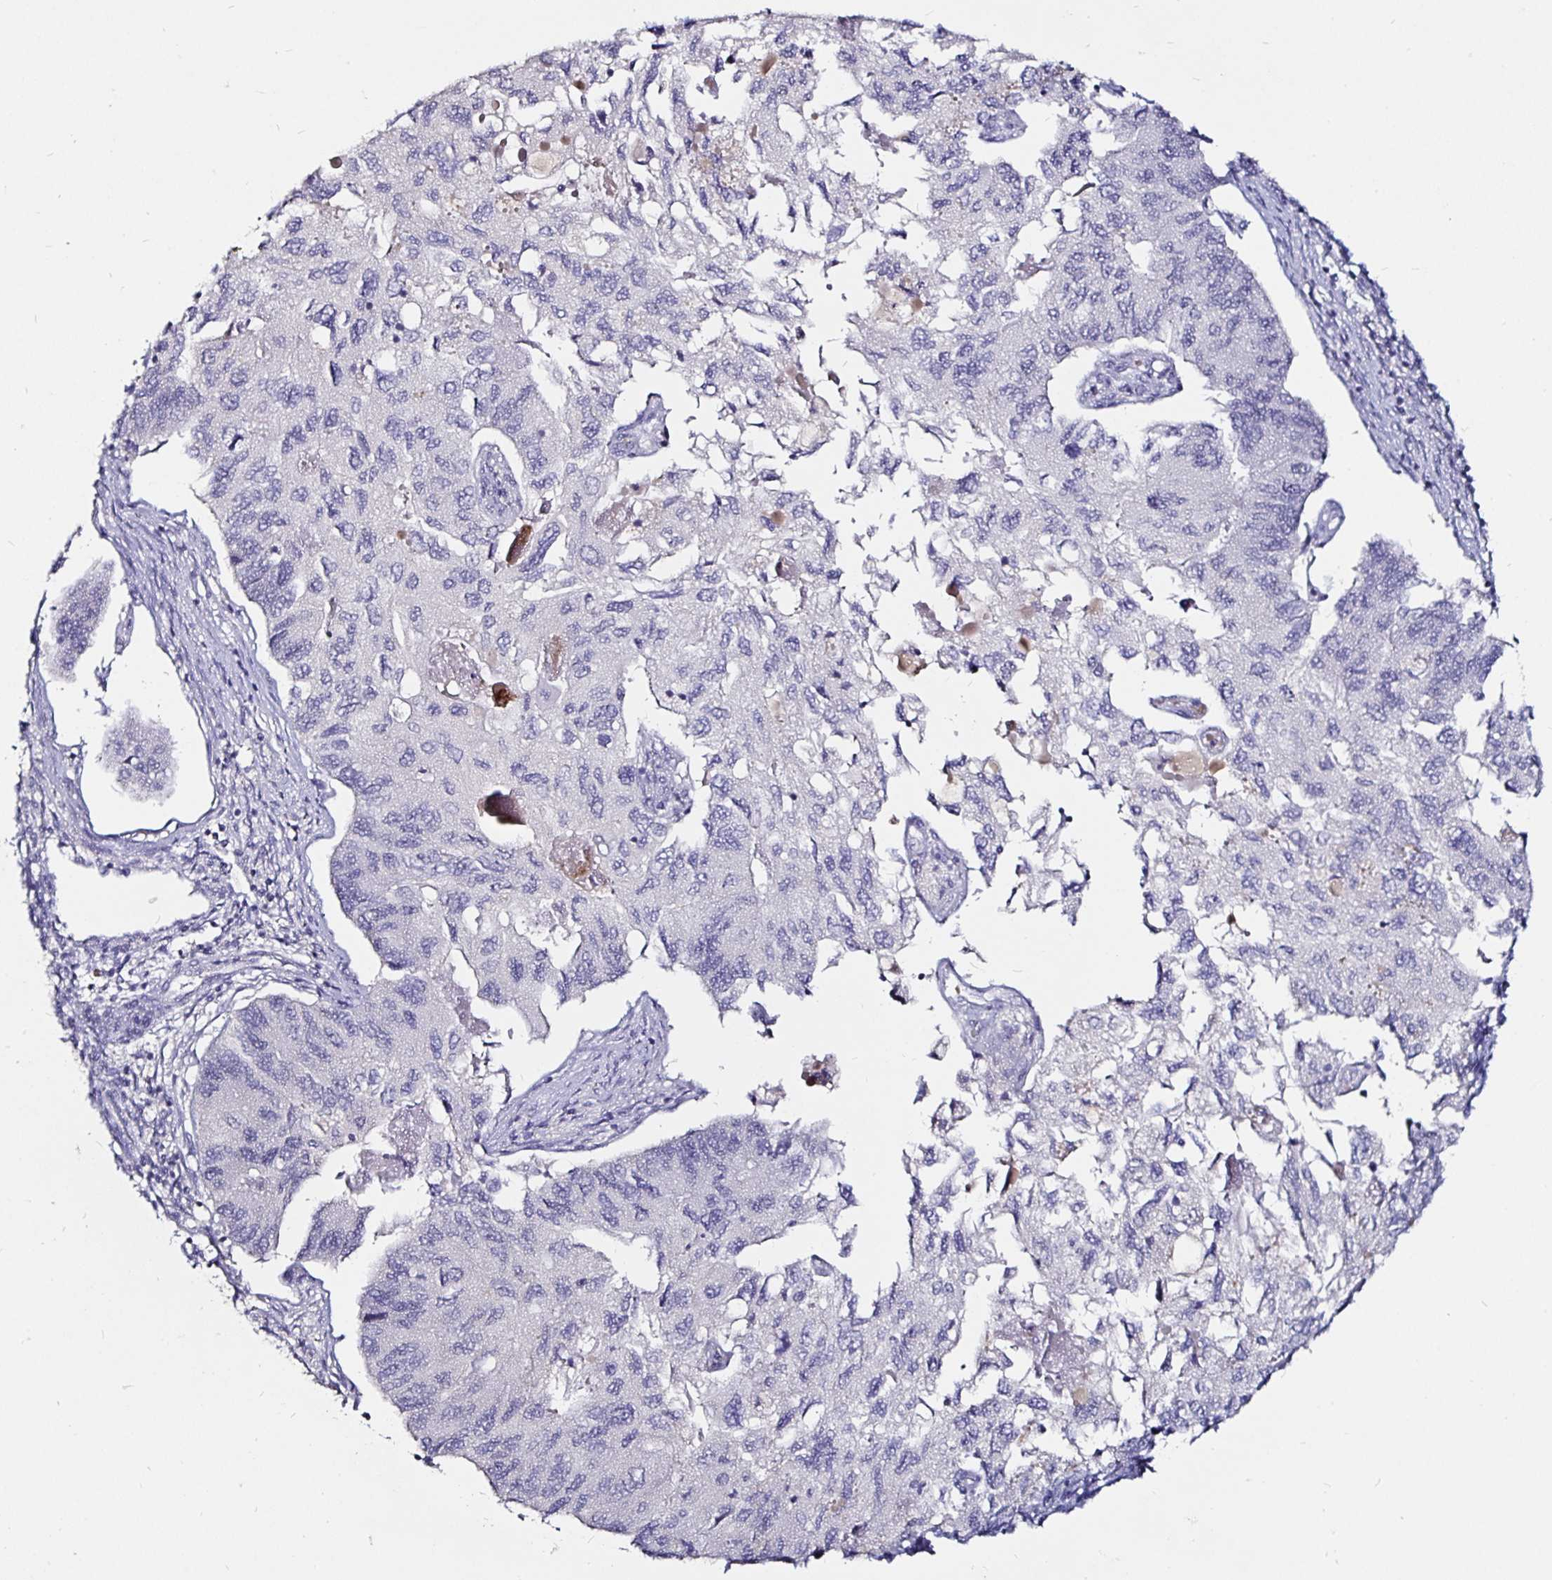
{"staining": {"intensity": "negative", "quantity": "none", "location": "none"}, "tissue": "endometrial cancer", "cell_type": "Tumor cells", "image_type": "cancer", "snomed": [{"axis": "morphology", "description": "Carcinoma, NOS"}, {"axis": "topography", "description": "Uterus"}], "caption": "The histopathology image shows no staining of tumor cells in endometrial cancer. (DAB (3,3'-diaminobenzidine) immunohistochemistry (IHC), high magnification).", "gene": "FAIM2", "patient": {"sex": "female", "age": 76}}